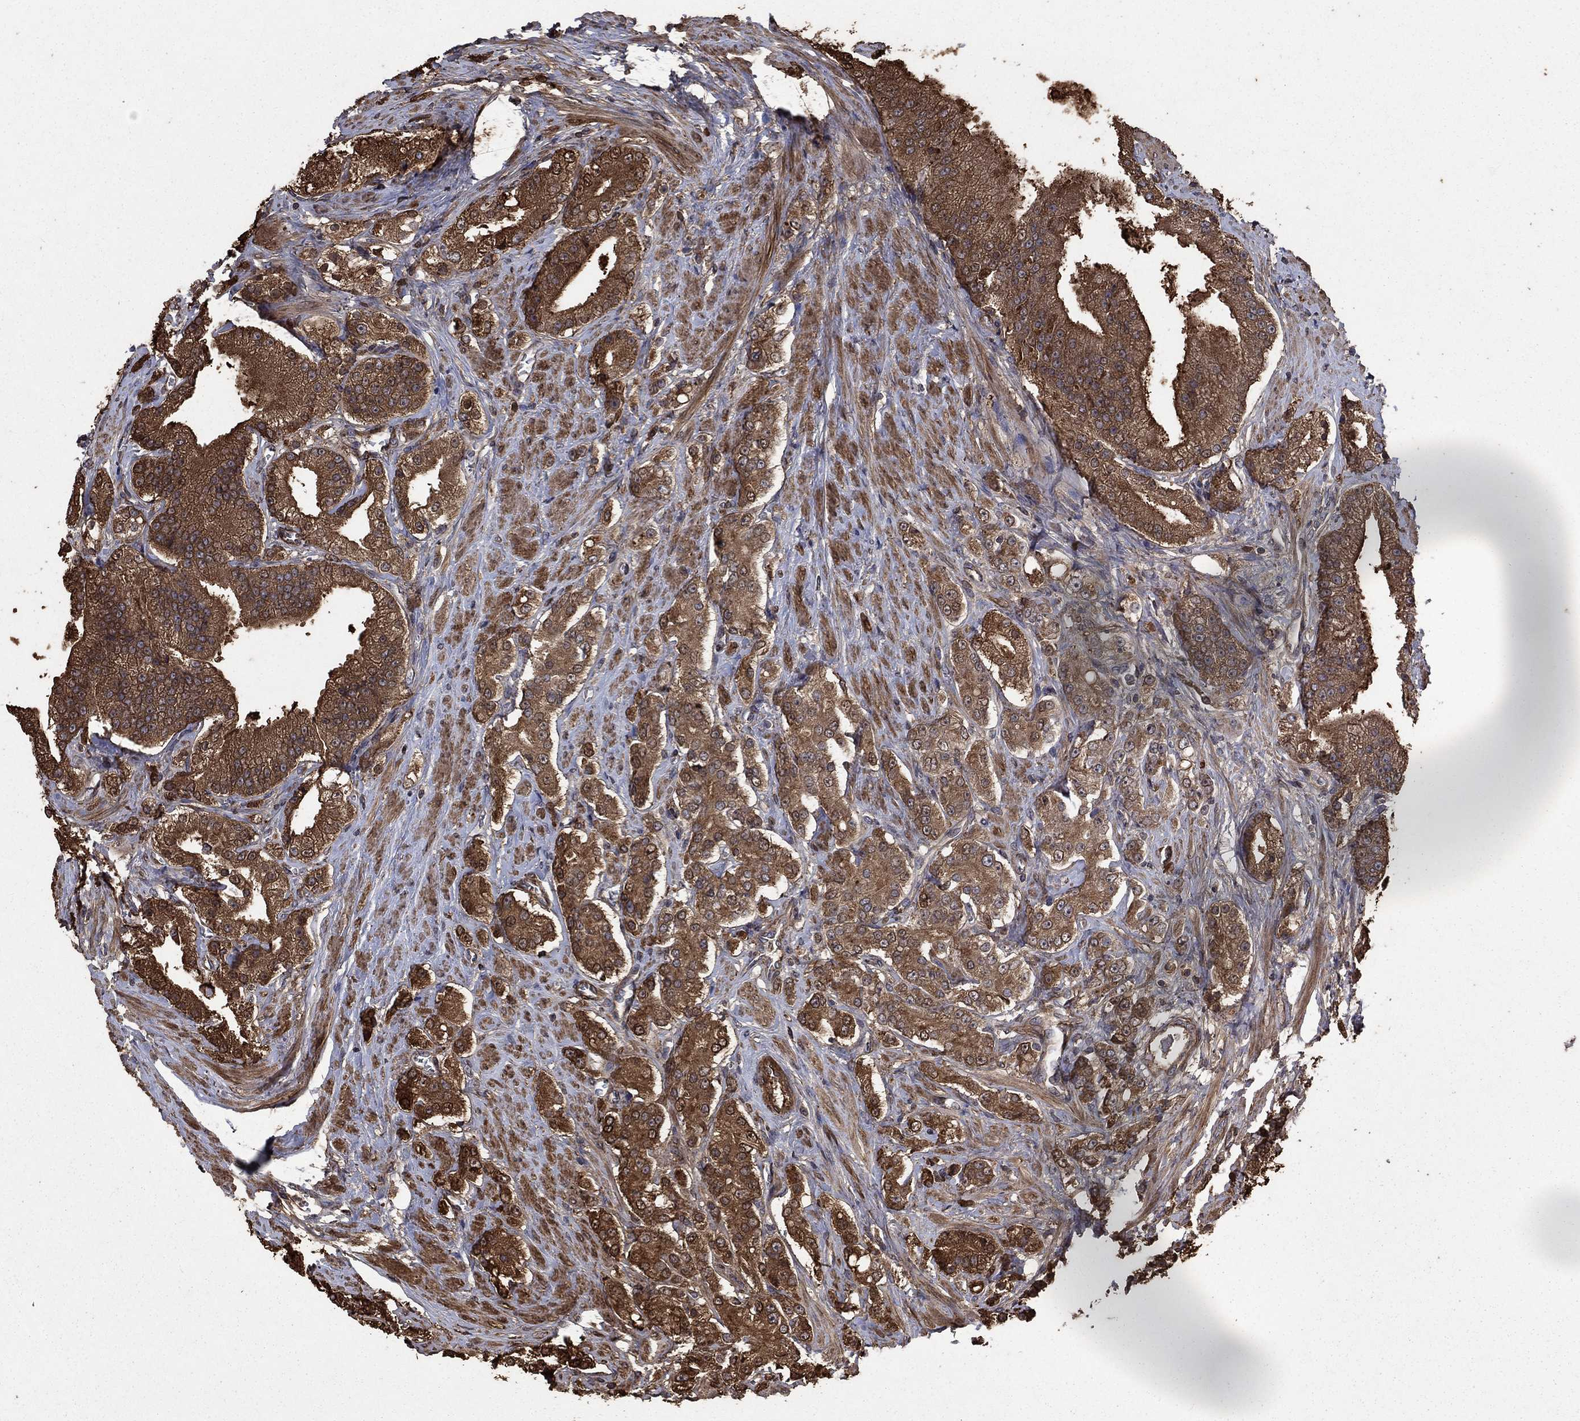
{"staining": {"intensity": "strong", "quantity": ">75%", "location": "cytoplasmic/membranous"}, "tissue": "prostate cancer", "cell_type": "Tumor cells", "image_type": "cancer", "snomed": [{"axis": "morphology", "description": "Adenocarcinoma, NOS"}, {"axis": "topography", "description": "Prostate and seminal vesicle, NOS"}, {"axis": "topography", "description": "Prostate"}], "caption": "Protein expression analysis of adenocarcinoma (prostate) displays strong cytoplasmic/membranous expression in approximately >75% of tumor cells.", "gene": "PDE3A", "patient": {"sex": "male", "age": 67}}